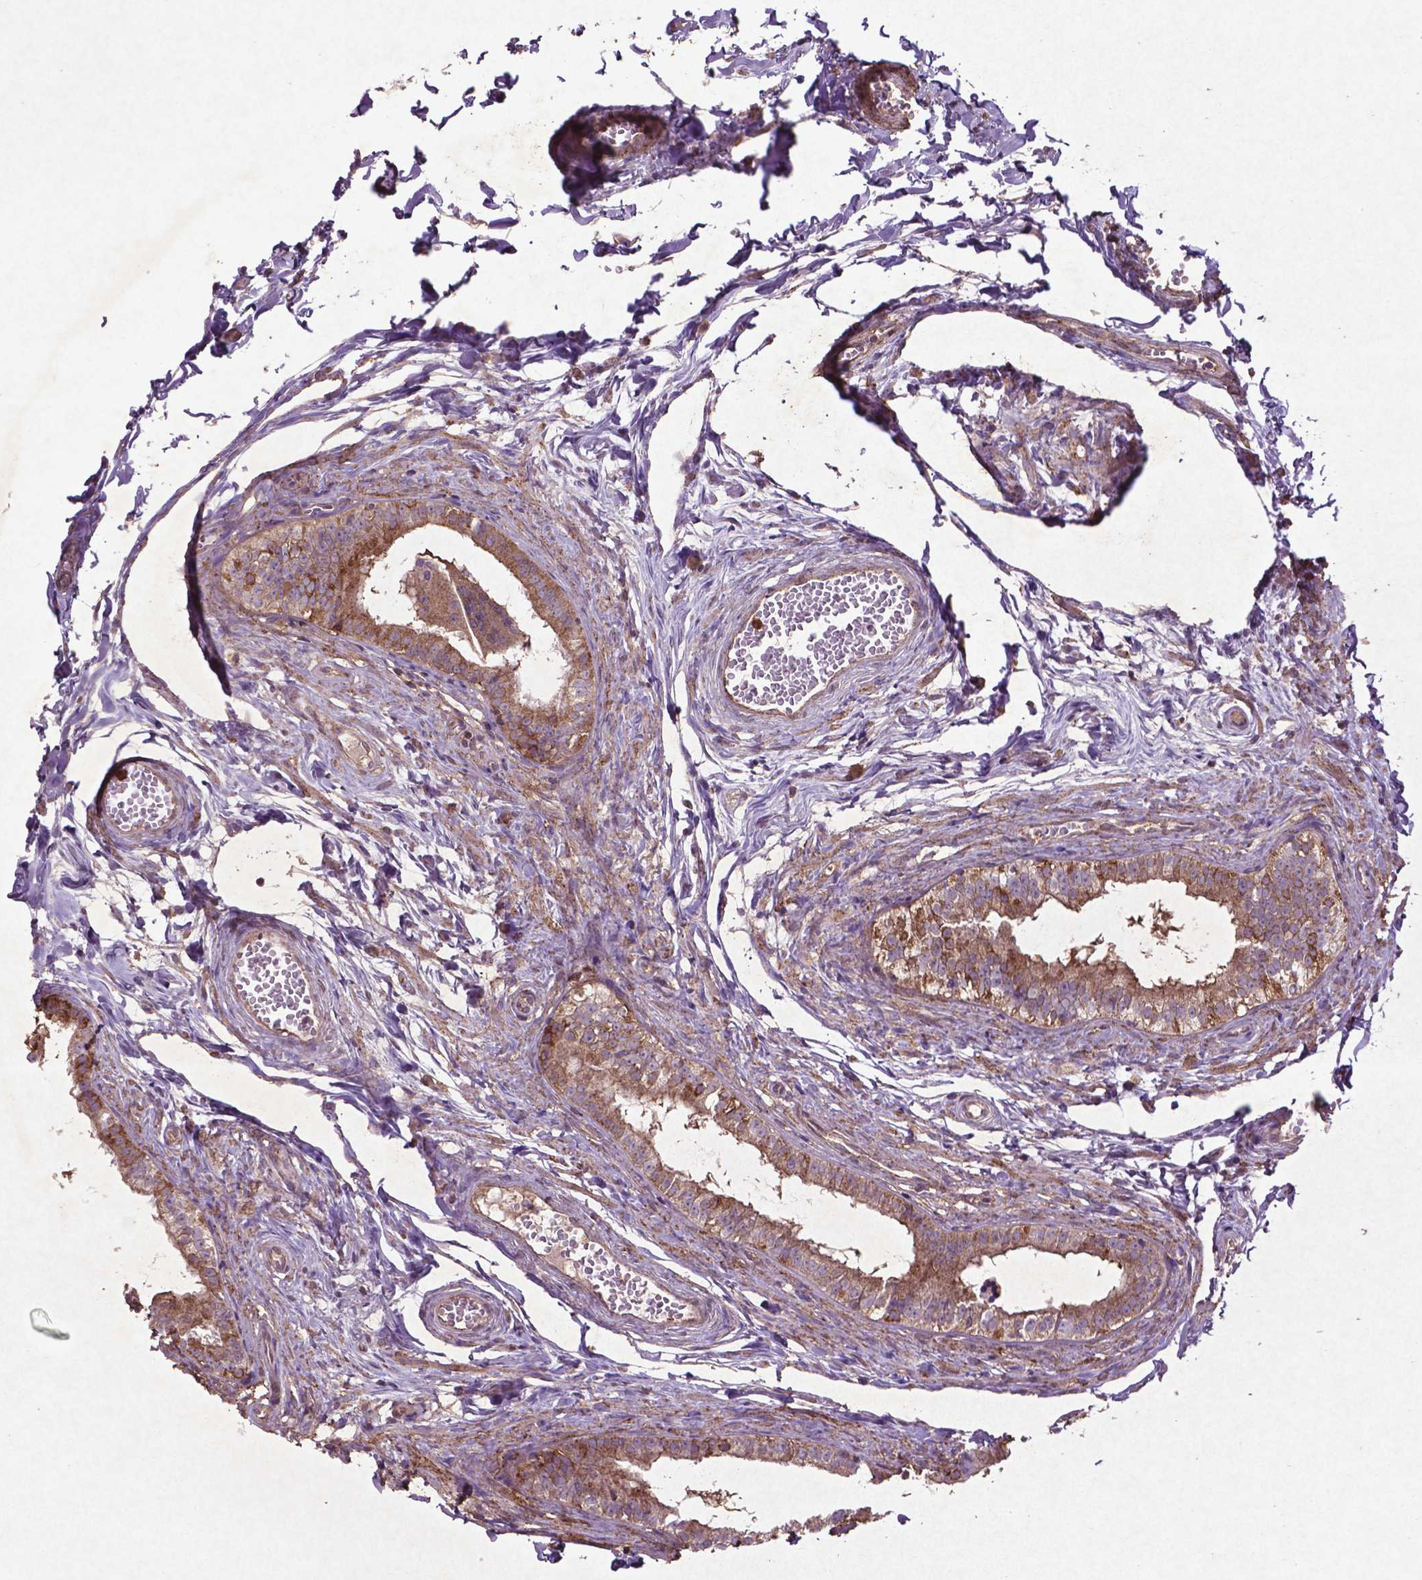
{"staining": {"intensity": "moderate", "quantity": "25%-75%", "location": "cytoplasmic/membranous"}, "tissue": "epididymis", "cell_type": "Glandular cells", "image_type": "normal", "snomed": [{"axis": "morphology", "description": "Normal tissue, NOS"}, {"axis": "topography", "description": "Epididymis"}], "caption": "A high-resolution photomicrograph shows immunohistochemistry staining of normal epididymis, which exhibits moderate cytoplasmic/membranous positivity in about 25%-75% of glandular cells.", "gene": "MTOR", "patient": {"sex": "male", "age": 45}}